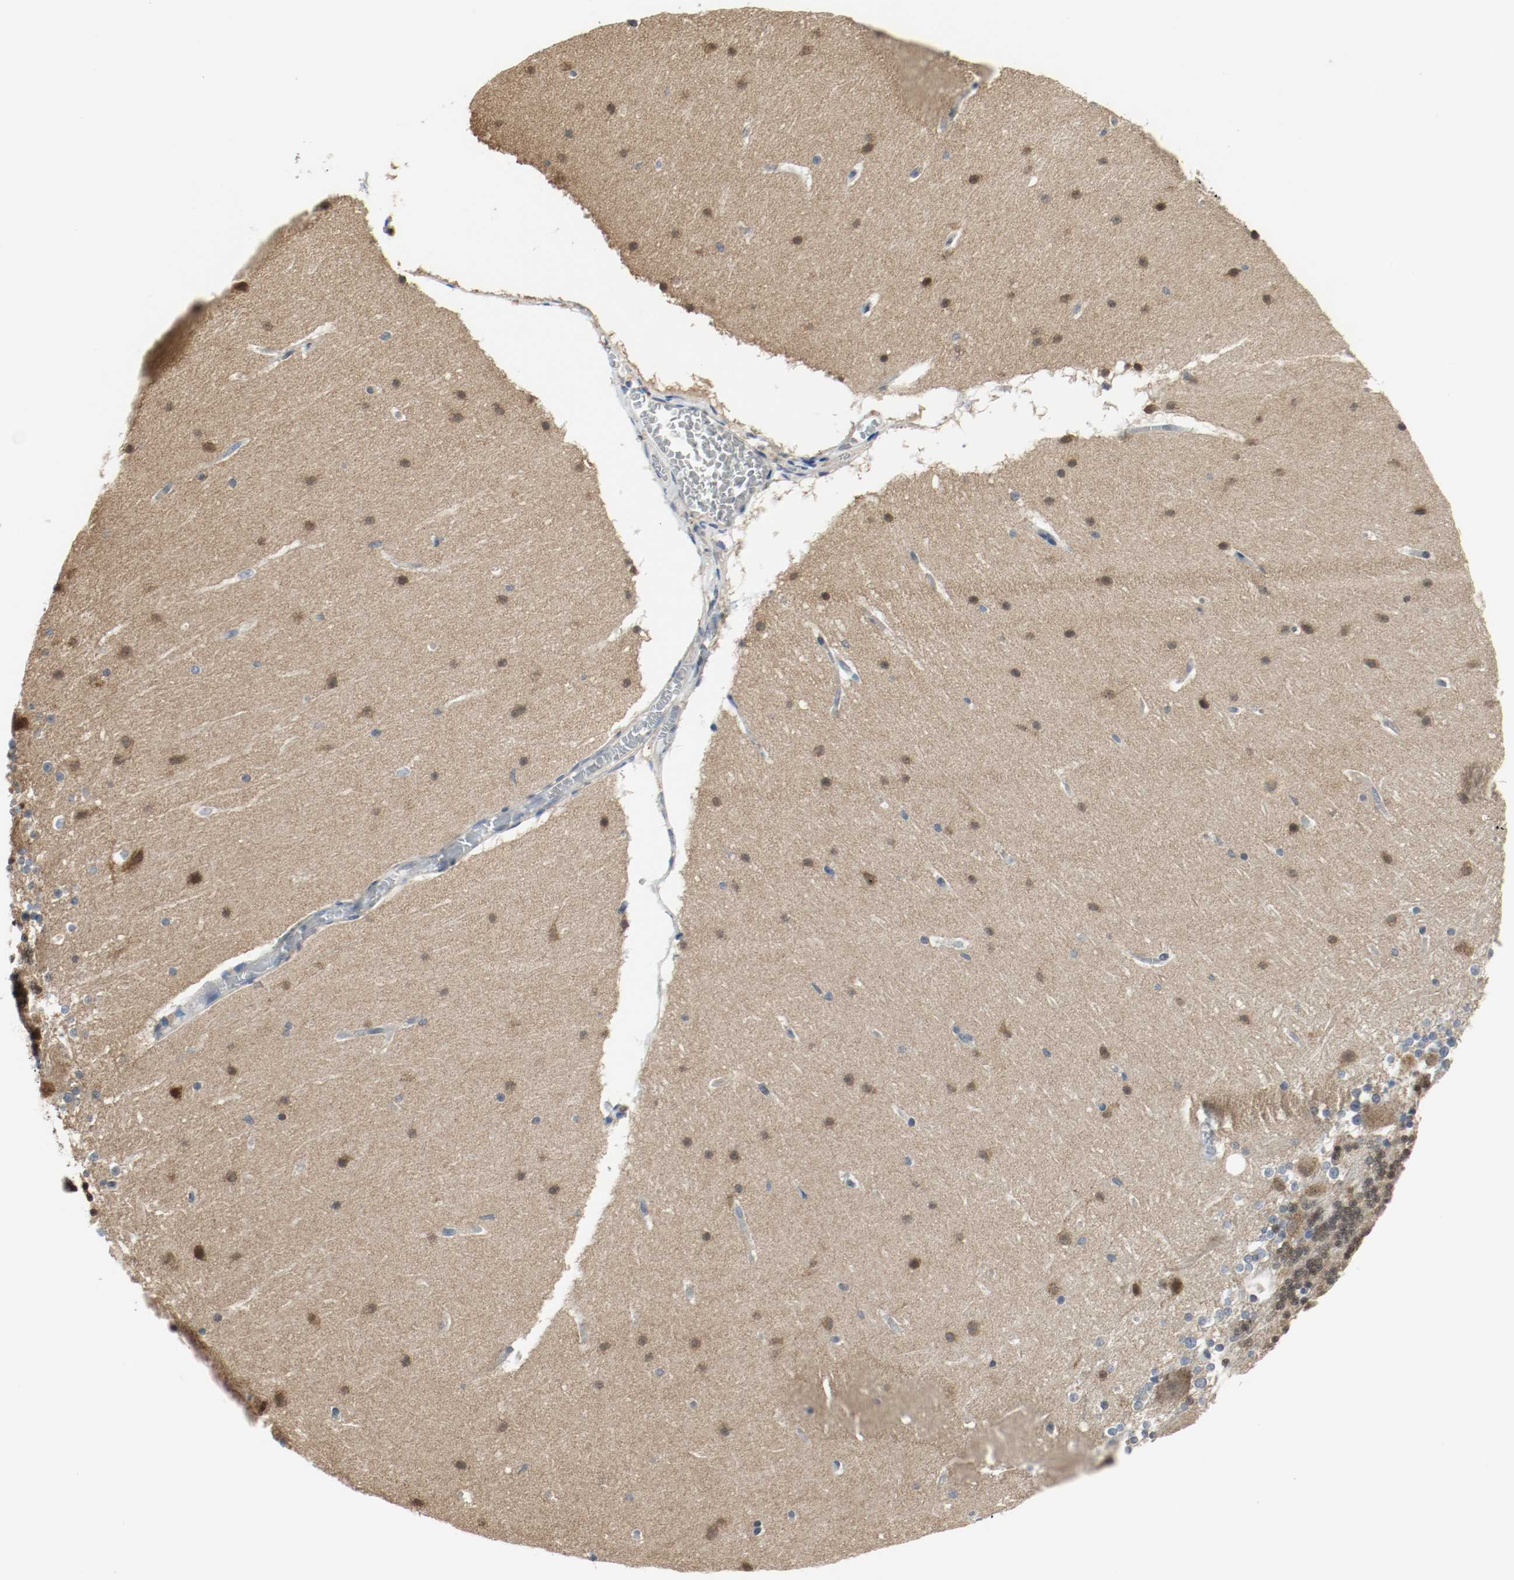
{"staining": {"intensity": "moderate", "quantity": ">75%", "location": "cytoplasmic/membranous,nuclear"}, "tissue": "cerebellum", "cell_type": "Cells in granular layer", "image_type": "normal", "snomed": [{"axis": "morphology", "description": "Normal tissue, NOS"}, {"axis": "topography", "description": "Cerebellum"}], "caption": "The histopathology image shows a brown stain indicating the presence of a protein in the cytoplasmic/membranous,nuclear of cells in granular layer in cerebellum. (Brightfield microscopy of DAB IHC at high magnification).", "gene": "PPME1", "patient": {"sex": "female", "age": 19}}